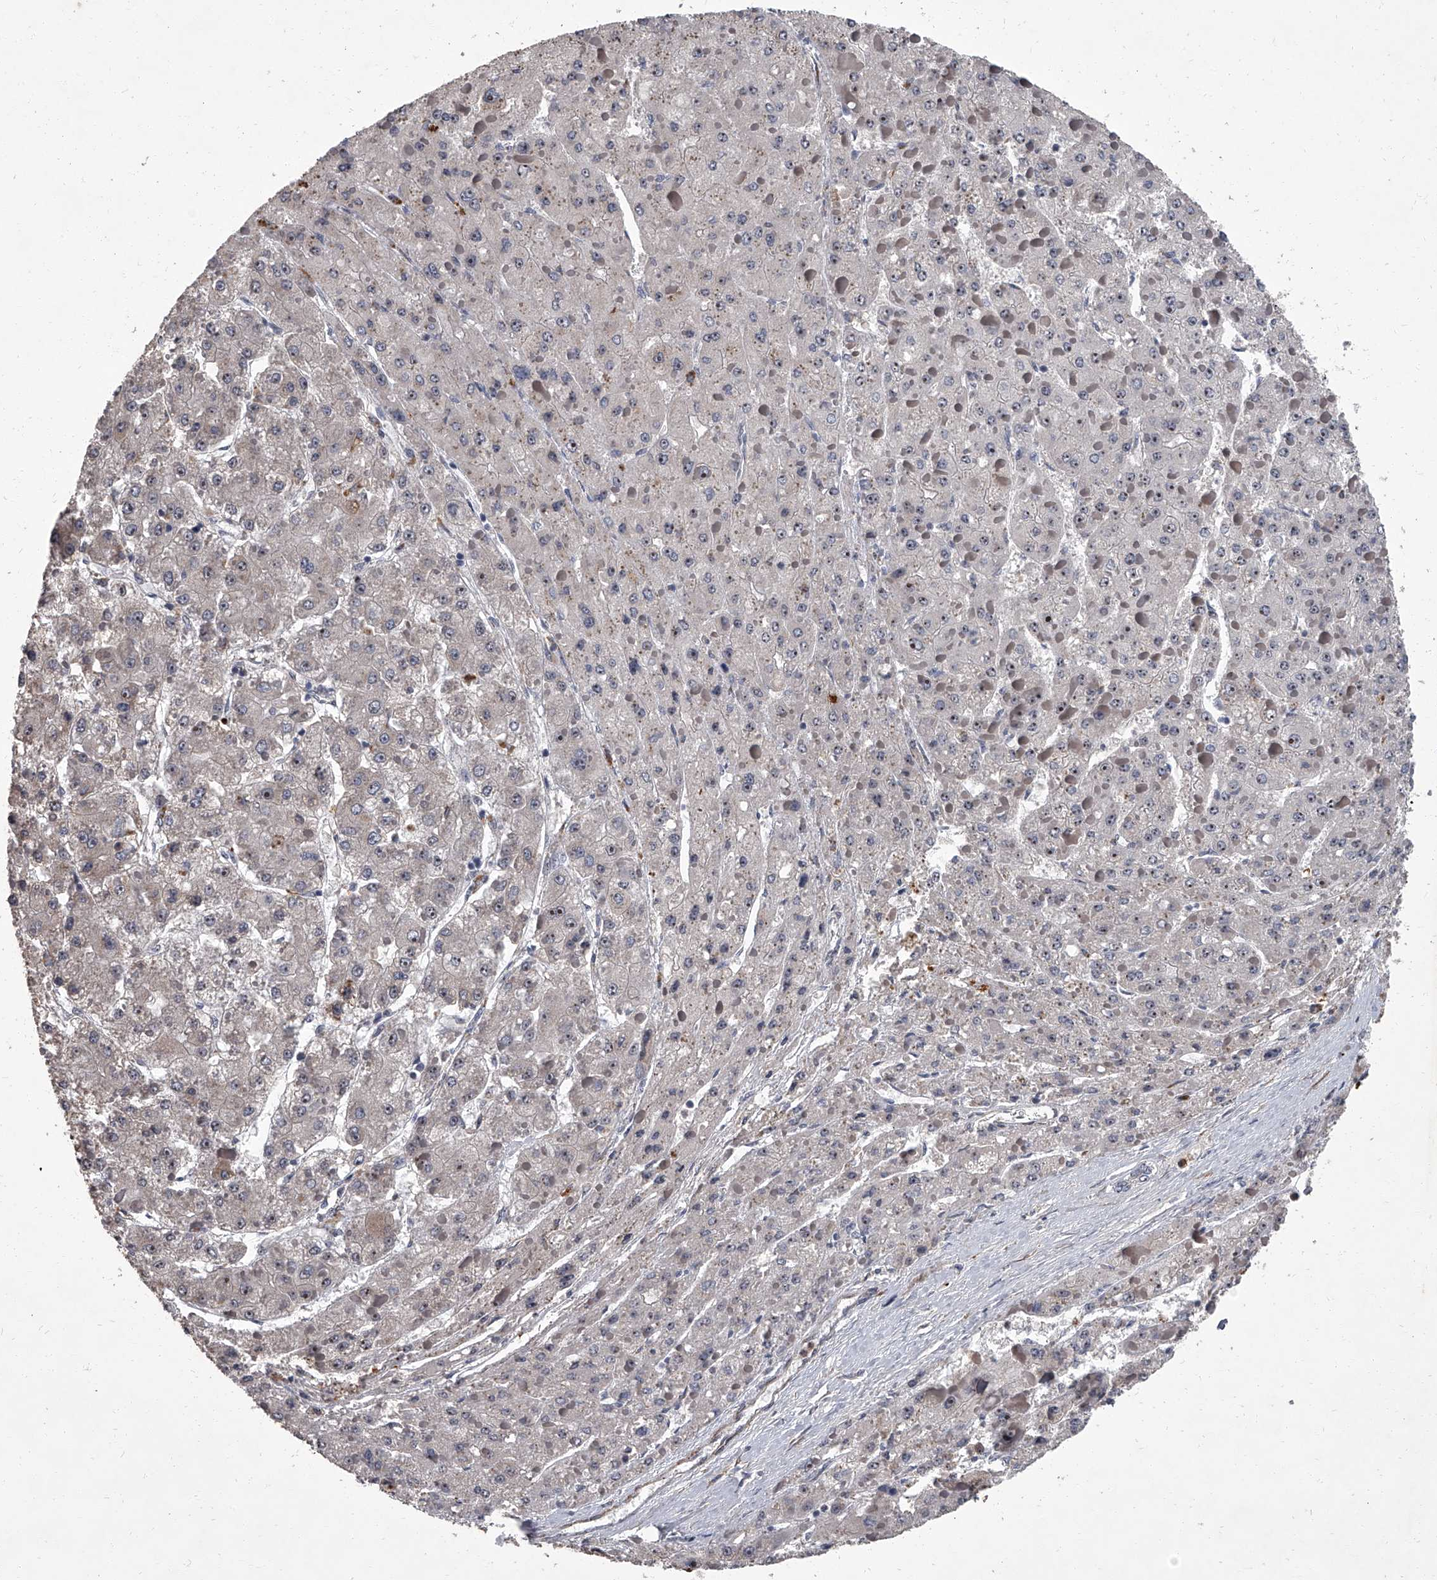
{"staining": {"intensity": "negative", "quantity": "none", "location": "none"}, "tissue": "liver cancer", "cell_type": "Tumor cells", "image_type": "cancer", "snomed": [{"axis": "morphology", "description": "Carcinoma, Hepatocellular, NOS"}, {"axis": "topography", "description": "Liver"}], "caption": "DAB immunohistochemical staining of human liver cancer (hepatocellular carcinoma) demonstrates no significant expression in tumor cells. (DAB IHC with hematoxylin counter stain).", "gene": "SIRT4", "patient": {"sex": "female", "age": 73}}